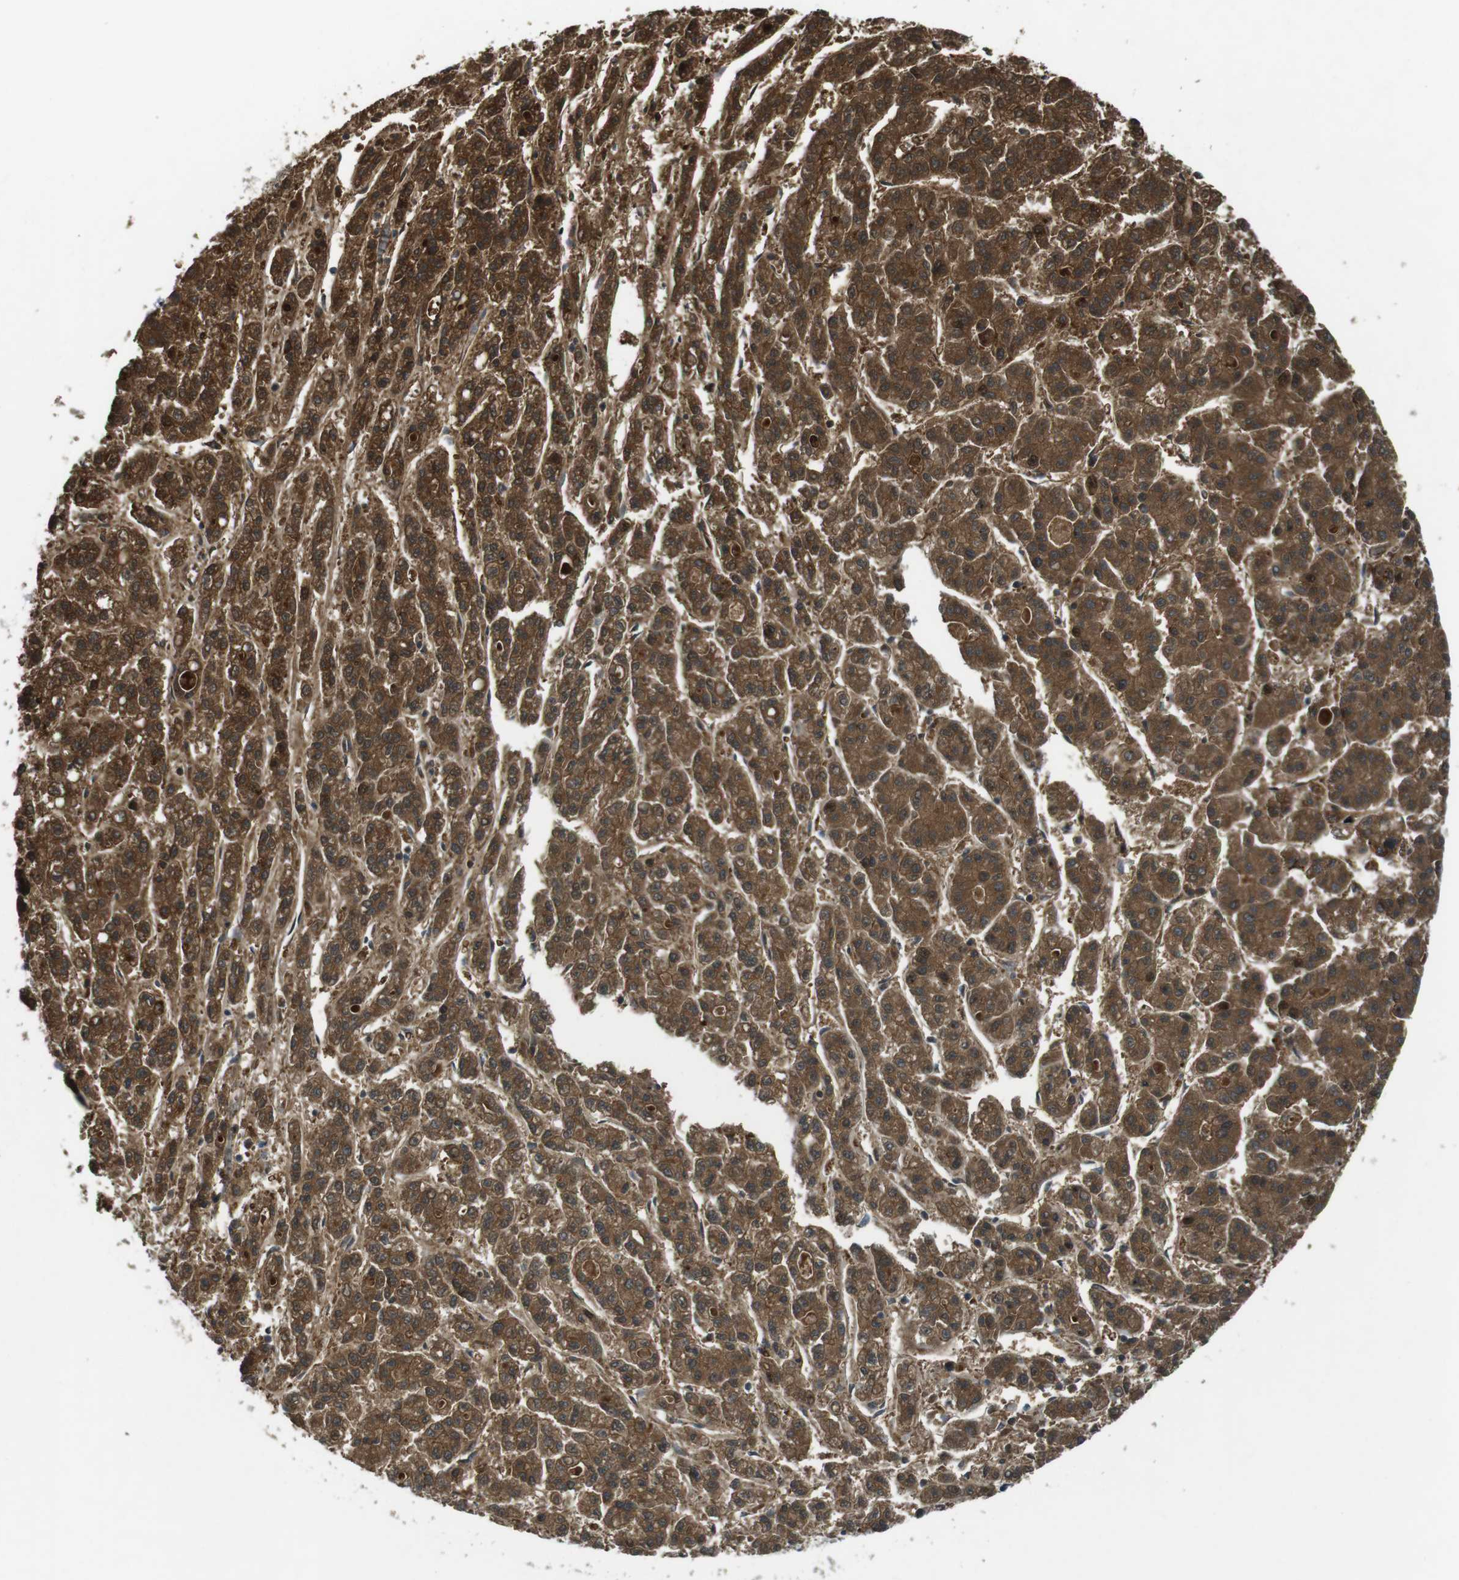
{"staining": {"intensity": "strong", "quantity": ">75%", "location": "cytoplasmic/membranous"}, "tissue": "liver cancer", "cell_type": "Tumor cells", "image_type": "cancer", "snomed": [{"axis": "morphology", "description": "Carcinoma, Hepatocellular, NOS"}, {"axis": "topography", "description": "Liver"}], "caption": "An image of liver cancer stained for a protein displays strong cytoplasmic/membranous brown staining in tumor cells.", "gene": "IFFO2", "patient": {"sex": "male", "age": 70}}